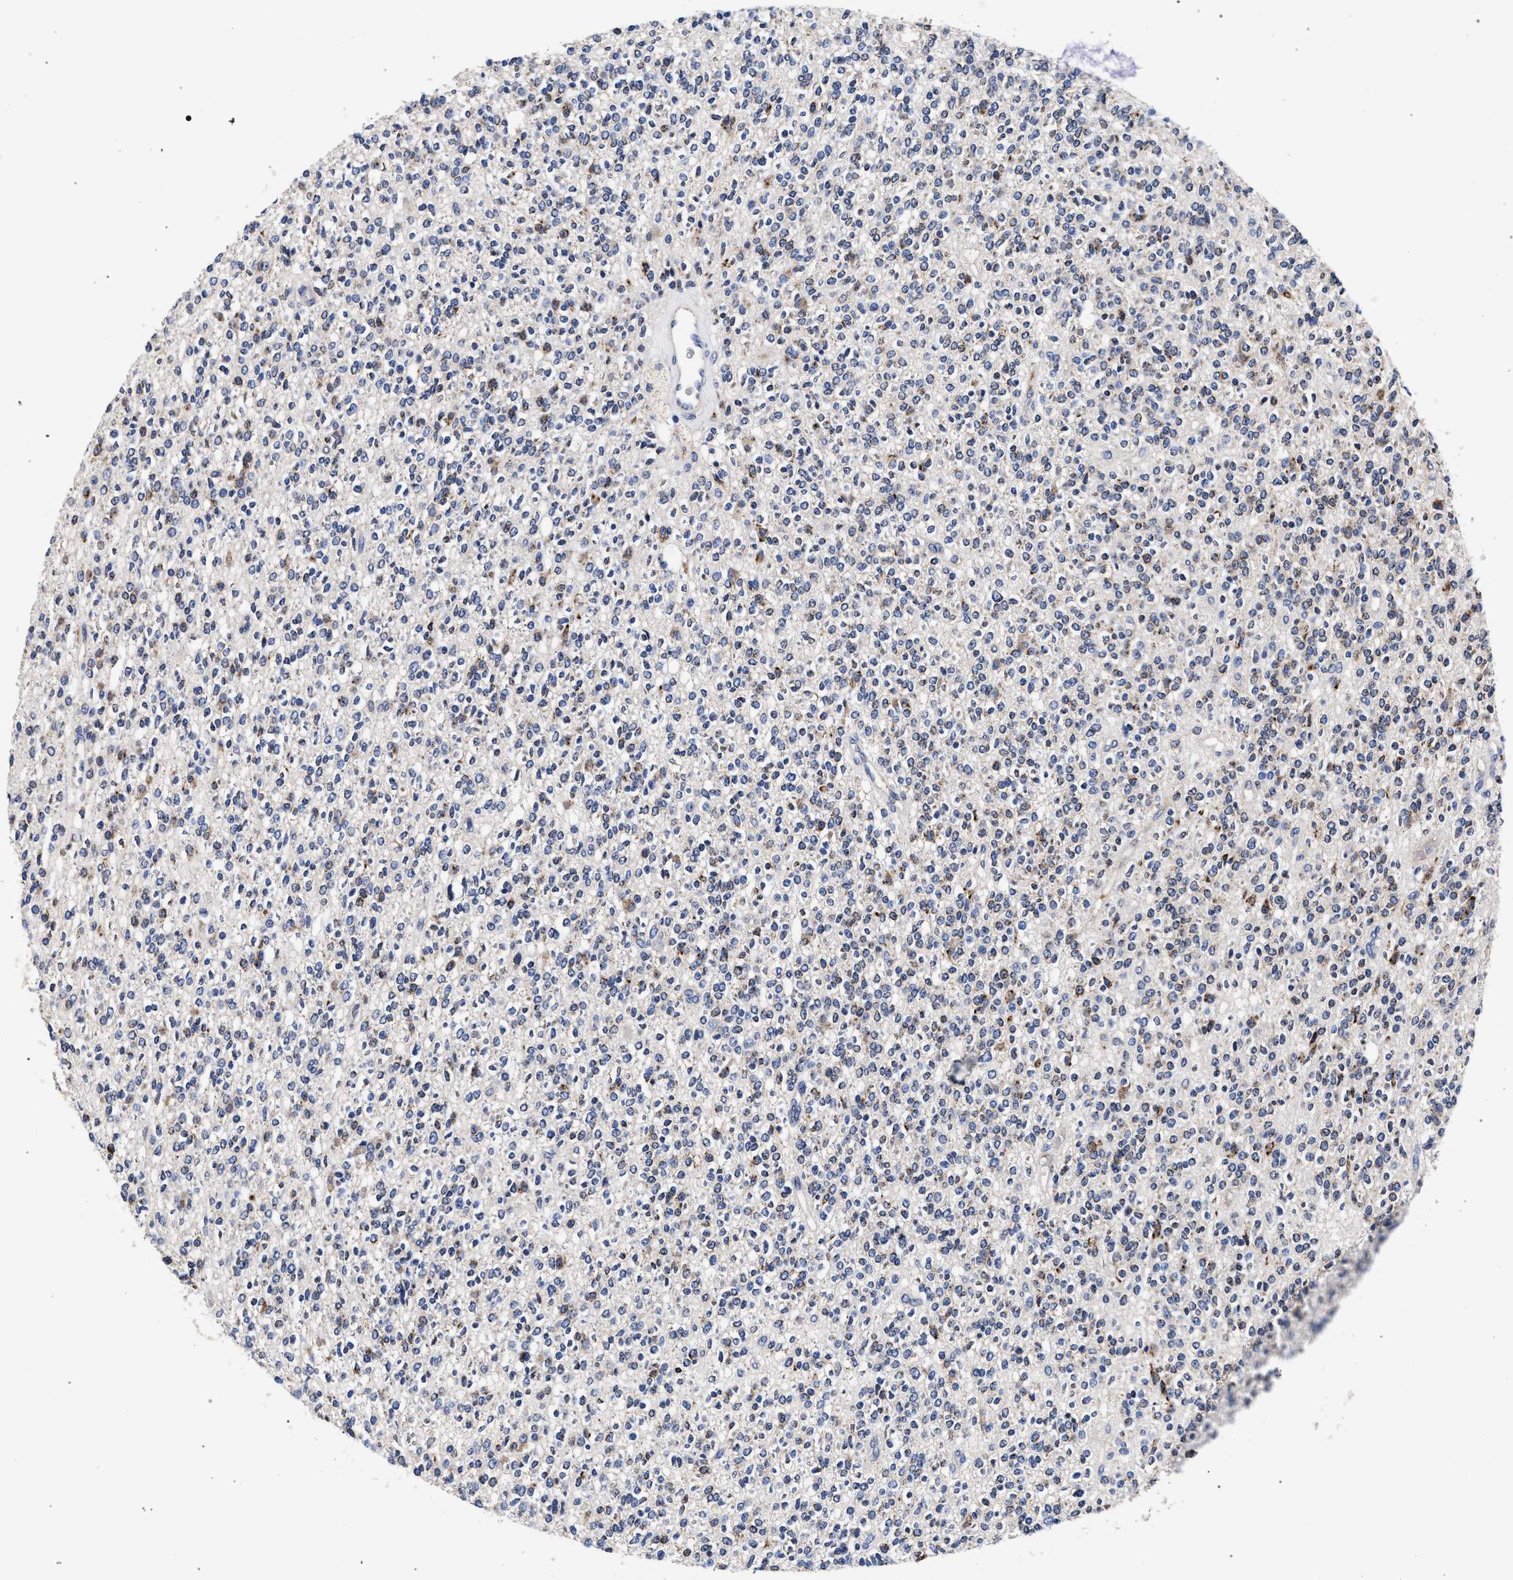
{"staining": {"intensity": "weak", "quantity": "<25%", "location": "cytoplasmic/membranous"}, "tissue": "glioma", "cell_type": "Tumor cells", "image_type": "cancer", "snomed": [{"axis": "morphology", "description": "Glioma, malignant, High grade"}, {"axis": "topography", "description": "Brain"}], "caption": "Histopathology image shows no protein positivity in tumor cells of malignant glioma (high-grade) tissue. The staining was performed using DAB (3,3'-diaminobenzidine) to visualize the protein expression in brown, while the nuclei were stained in blue with hematoxylin (Magnification: 20x).", "gene": "ACOX1", "patient": {"sex": "male", "age": 34}}